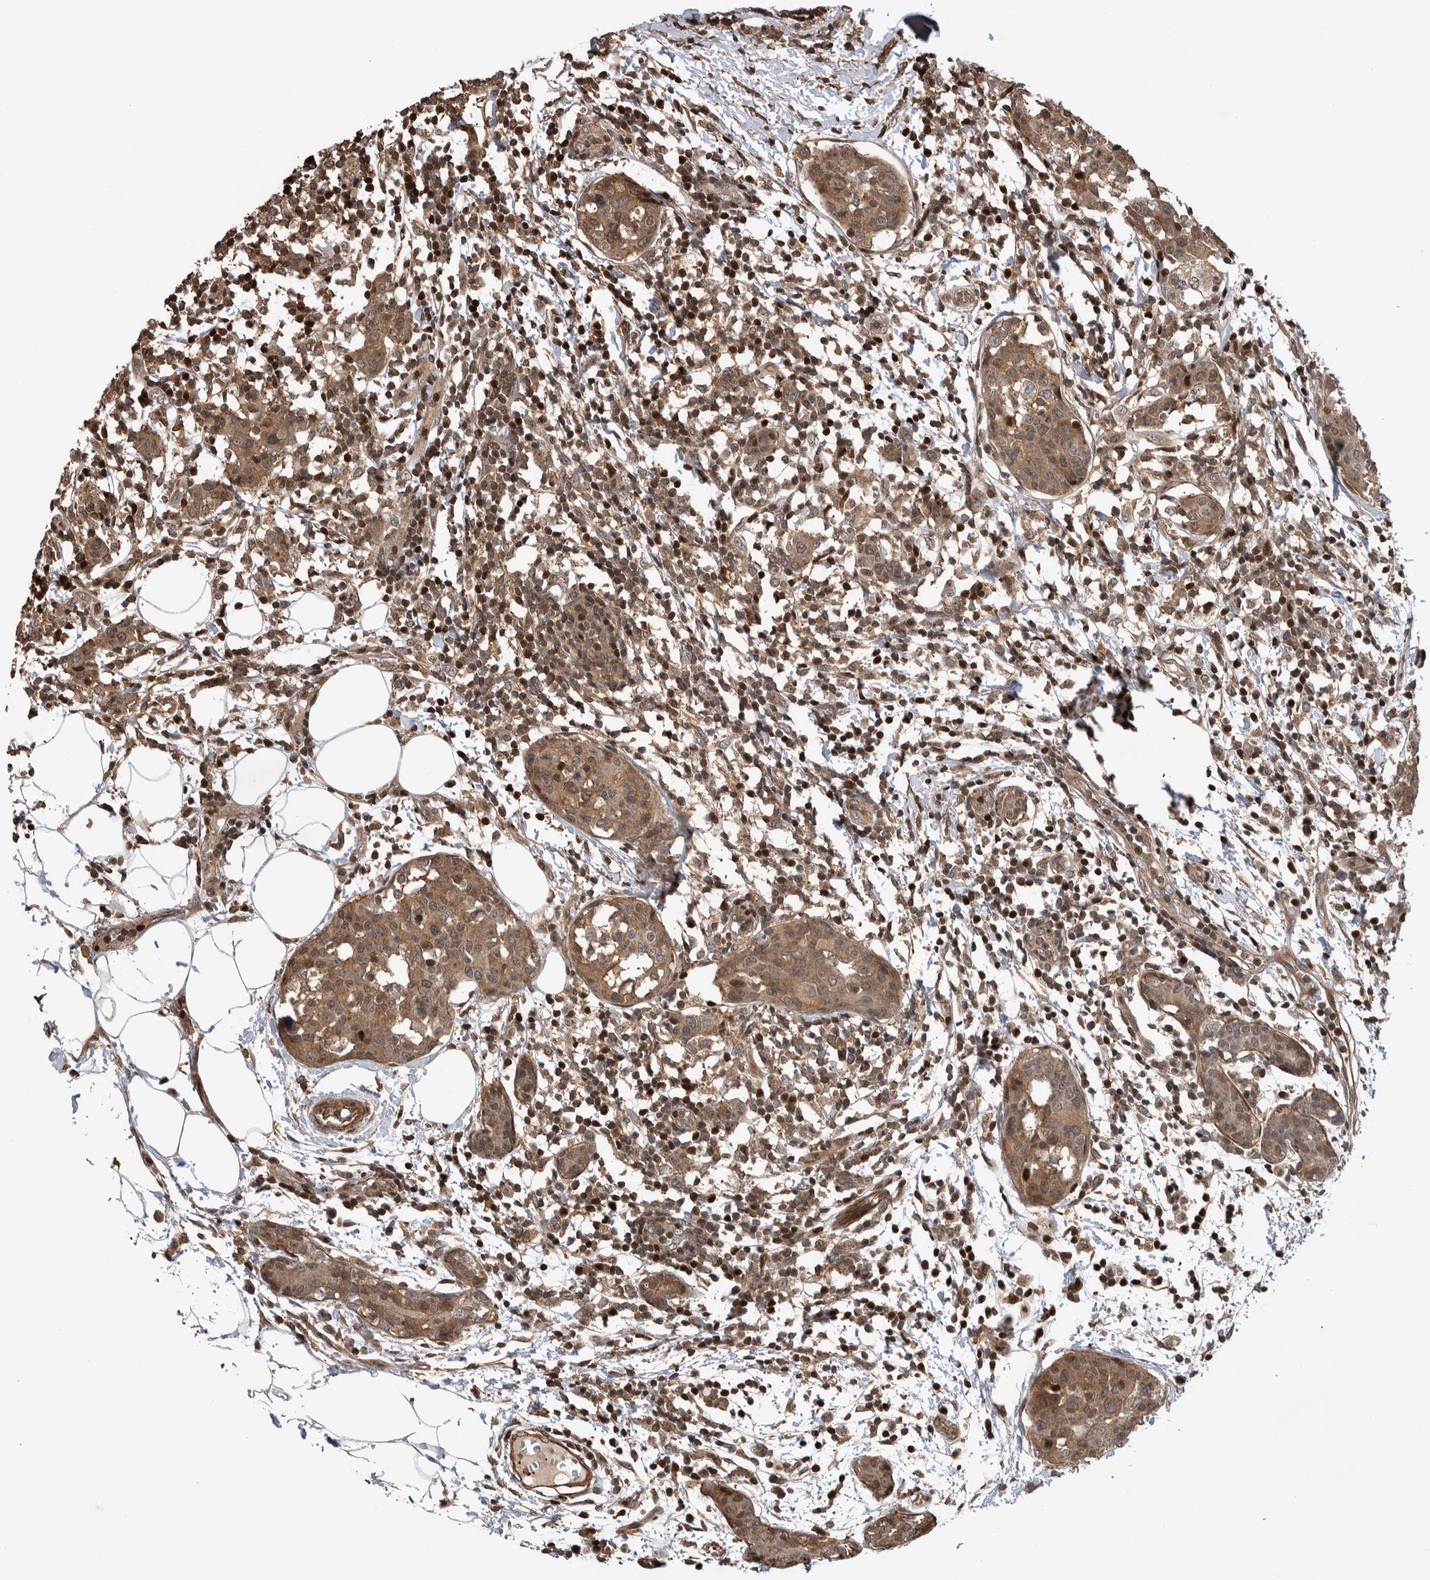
{"staining": {"intensity": "moderate", "quantity": ">75%", "location": "cytoplasmic/membranous"}, "tissue": "breast cancer", "cell_type": "Tumor cells", "image_type": "cancer", "snomed": [{"axis": "morphology", "description": "Normal tissue, NOS"}, {"axis": "morphology", "description": "Duct carcinoma"}, {"axis": "topography", "description": "Breast"}], "caption": "Breast cancer was stained to show a protein in brown. There is medium levels of moderate cytoplasmic/membranous positivity in about >75% of tumor cells.", "gene": "ARFGEF1", "patient": {"sex": "female", "age": 37}}